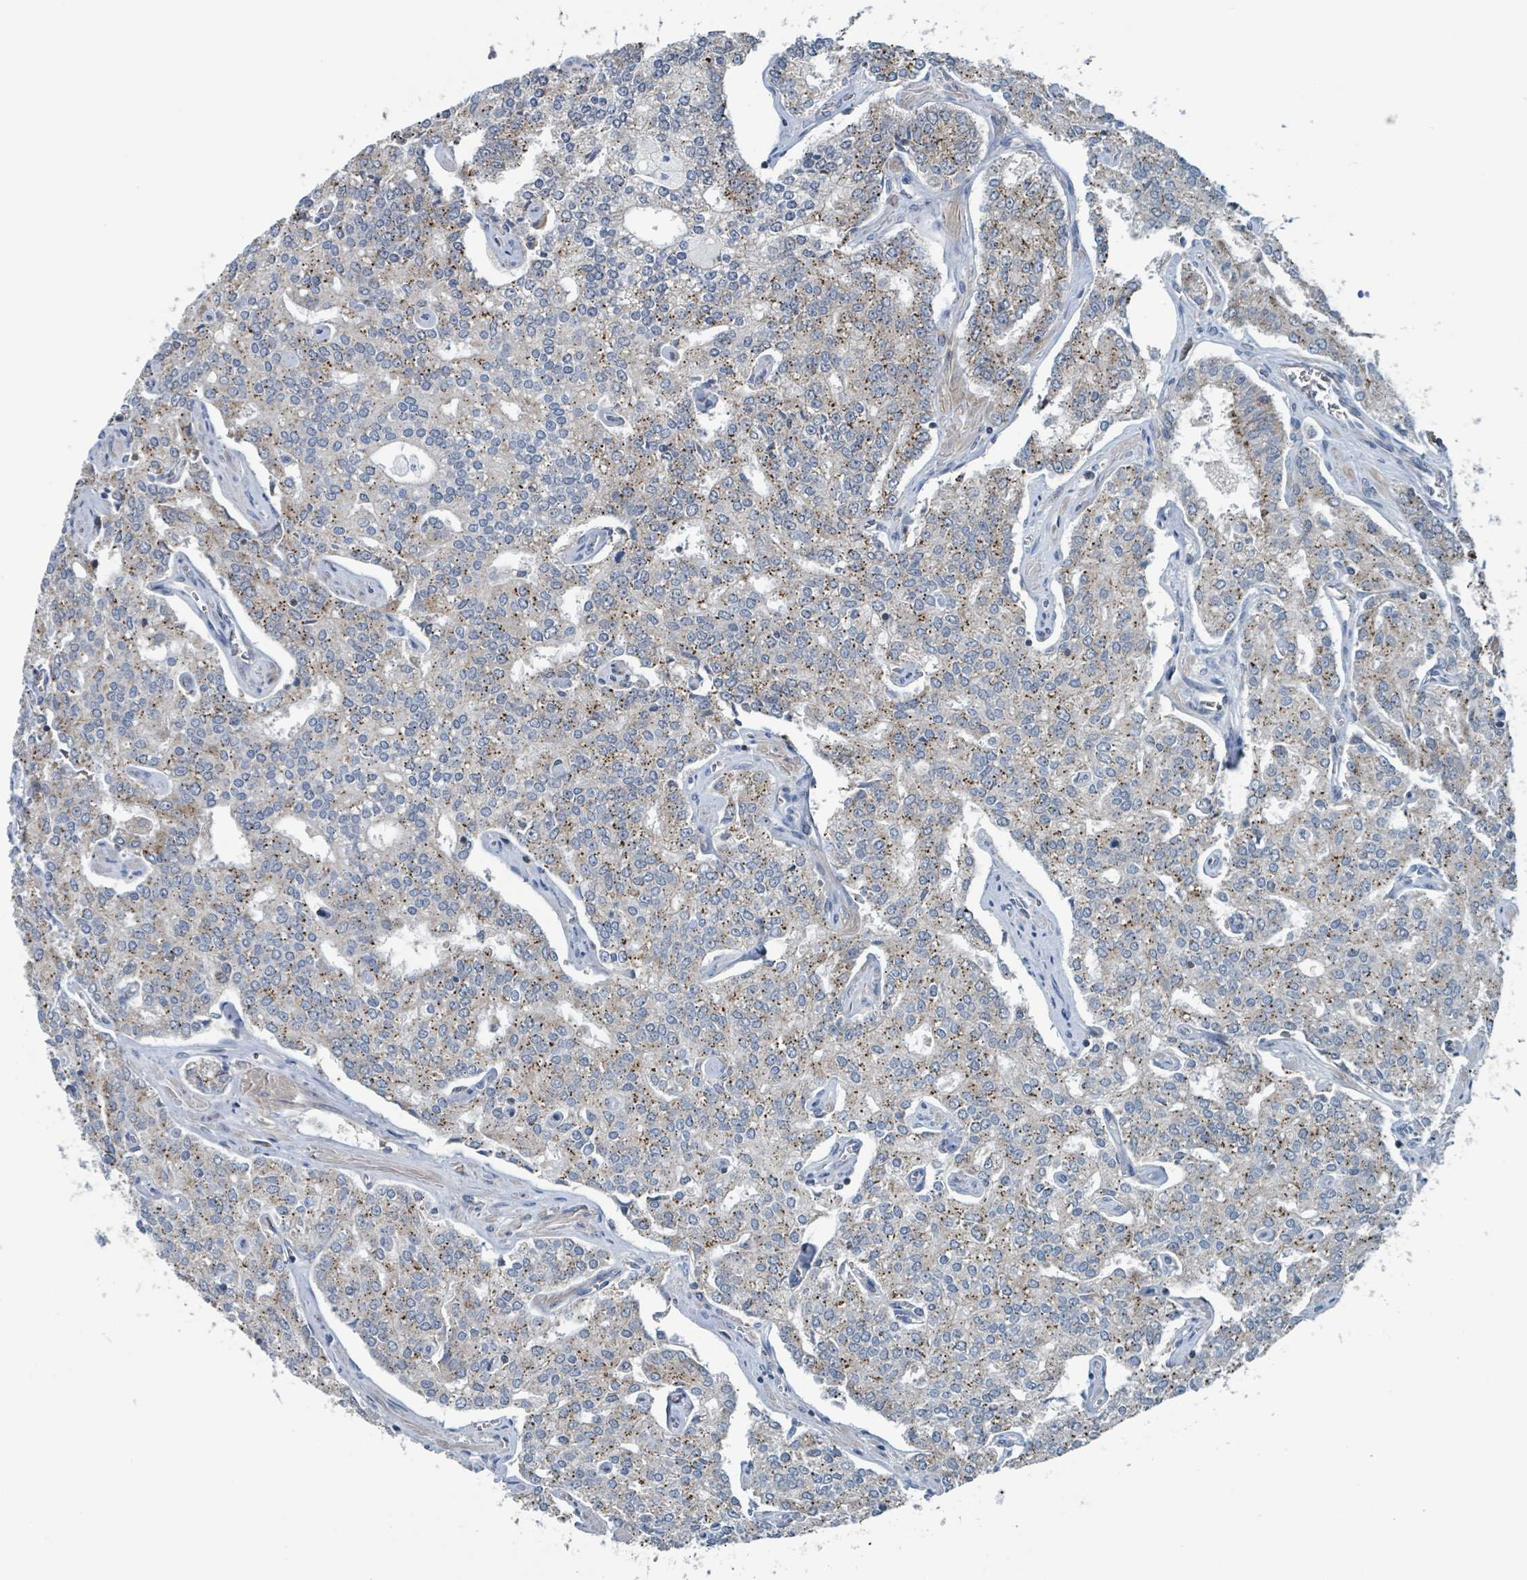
{"staining": {"intensity": "strong", "quantity": "25%-75%", "location": "cytoplasmic/membranous"}, "tissue": "prostate cancer", "cell_type": "Tumor cells", "image_type": "cancer", "snomed": [{"axis": "morphology", "description": "Adenocarcinoma, High grade"}, {"axis": "topography", "description": "Prostate"}], "caption": "Strong cytoplasmic/membranous positivity is appreciated in approximately 25%-75% of tumor cells in prostate cancer.", "gene": "ACBD4", "patient": {"sex": "male", "age": 71}}